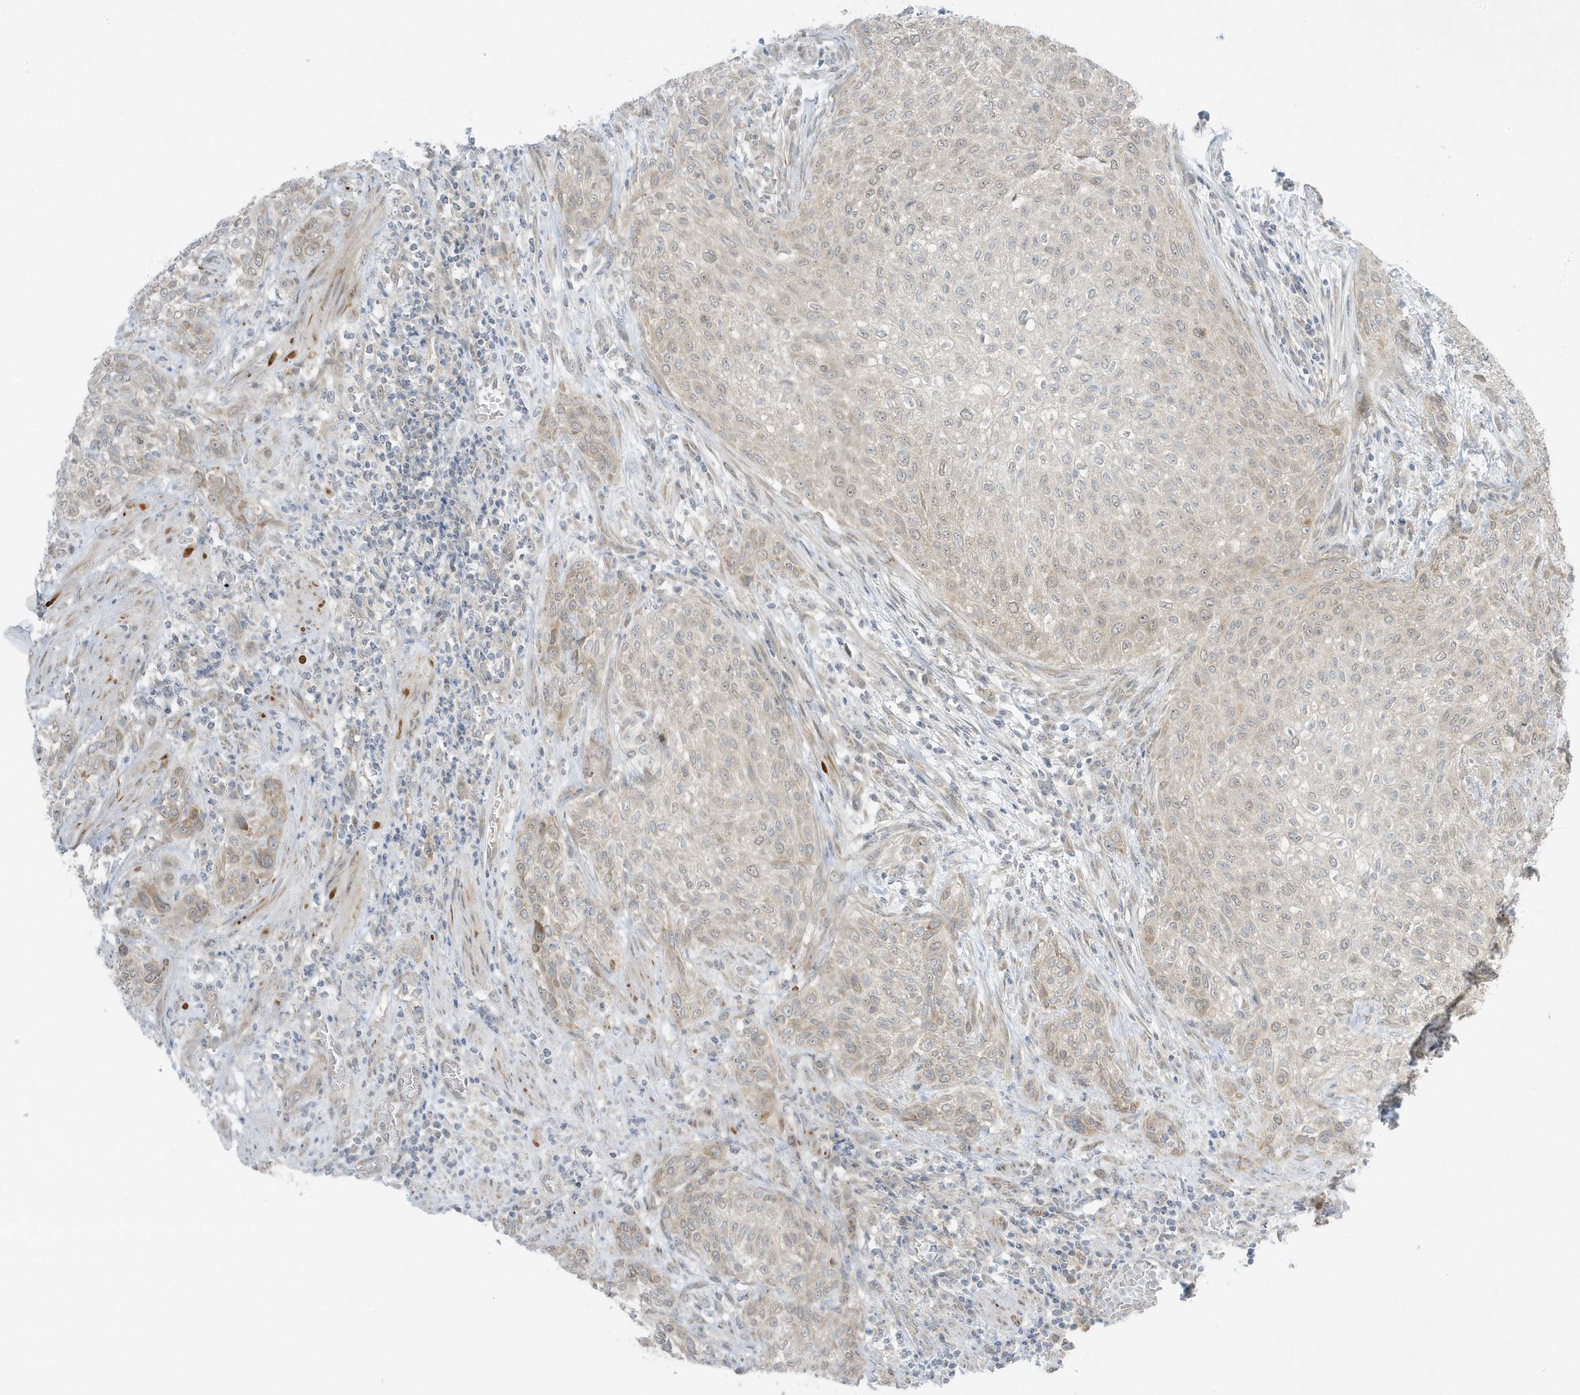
{"staining": {"intensity": "moderate", "quantity": "25%-75%", "location": "cytoplasmic/membranous"}, "tissue": "urothelial cancer", "cell_type": "Tumor cells", "image_type": "cancer", "snomed": [{"axis": "morphology", "description": "Urothelial carcinoma, High grade"}, {"axis": "topography", "description": "Urinary bladder"}], "caption": "Immunohistochemical staining of urothelial cancer exhibits moderate cytoplasmic/membranous protein expression in about 25%-75% of tumor cells.", "gene": "SCN3A", "patient": {"sex": "male", "age": 35}}